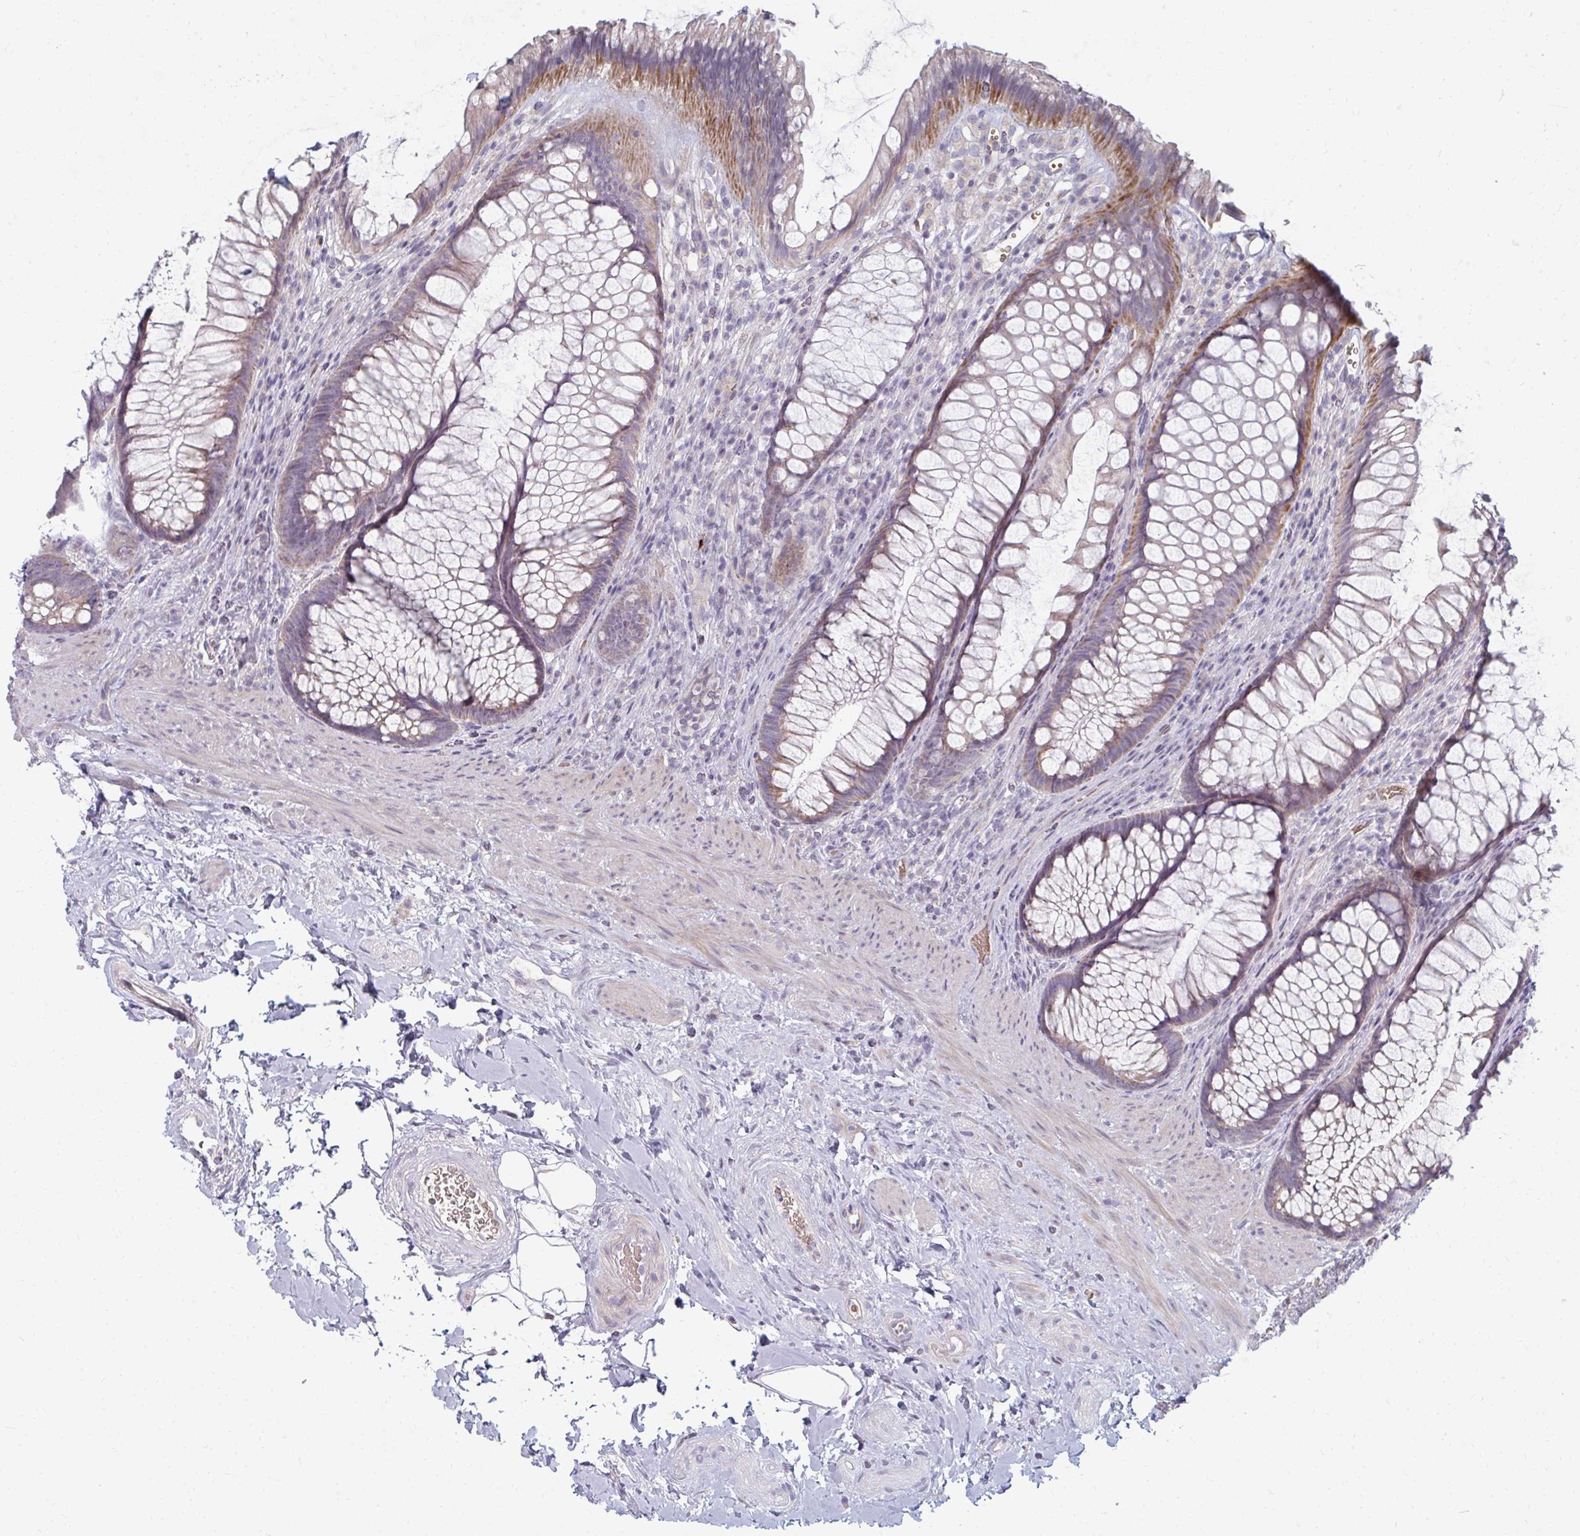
{"staining": {"intensity": "moderate", "quantity": "25%-75%", "location": "cytoplasmic/membranous"}, "tissue": "rectum", "cell_type": "Glandular cells", "image_type": "normal", "snomed": [{"axis": "morphology", "description": "Normal tissue, NOS"}, {"axis": "topography", "description": "Rectum"}], "caption": "Approximately 25%-75% of glandular cells in unremarkable human rectum display moderate cytoplasmic/membranous protein staining as visualized by brown immunohistochemical staining.", "gene": "RAB33A", "patient": {"sex": "male", "age": 53}}